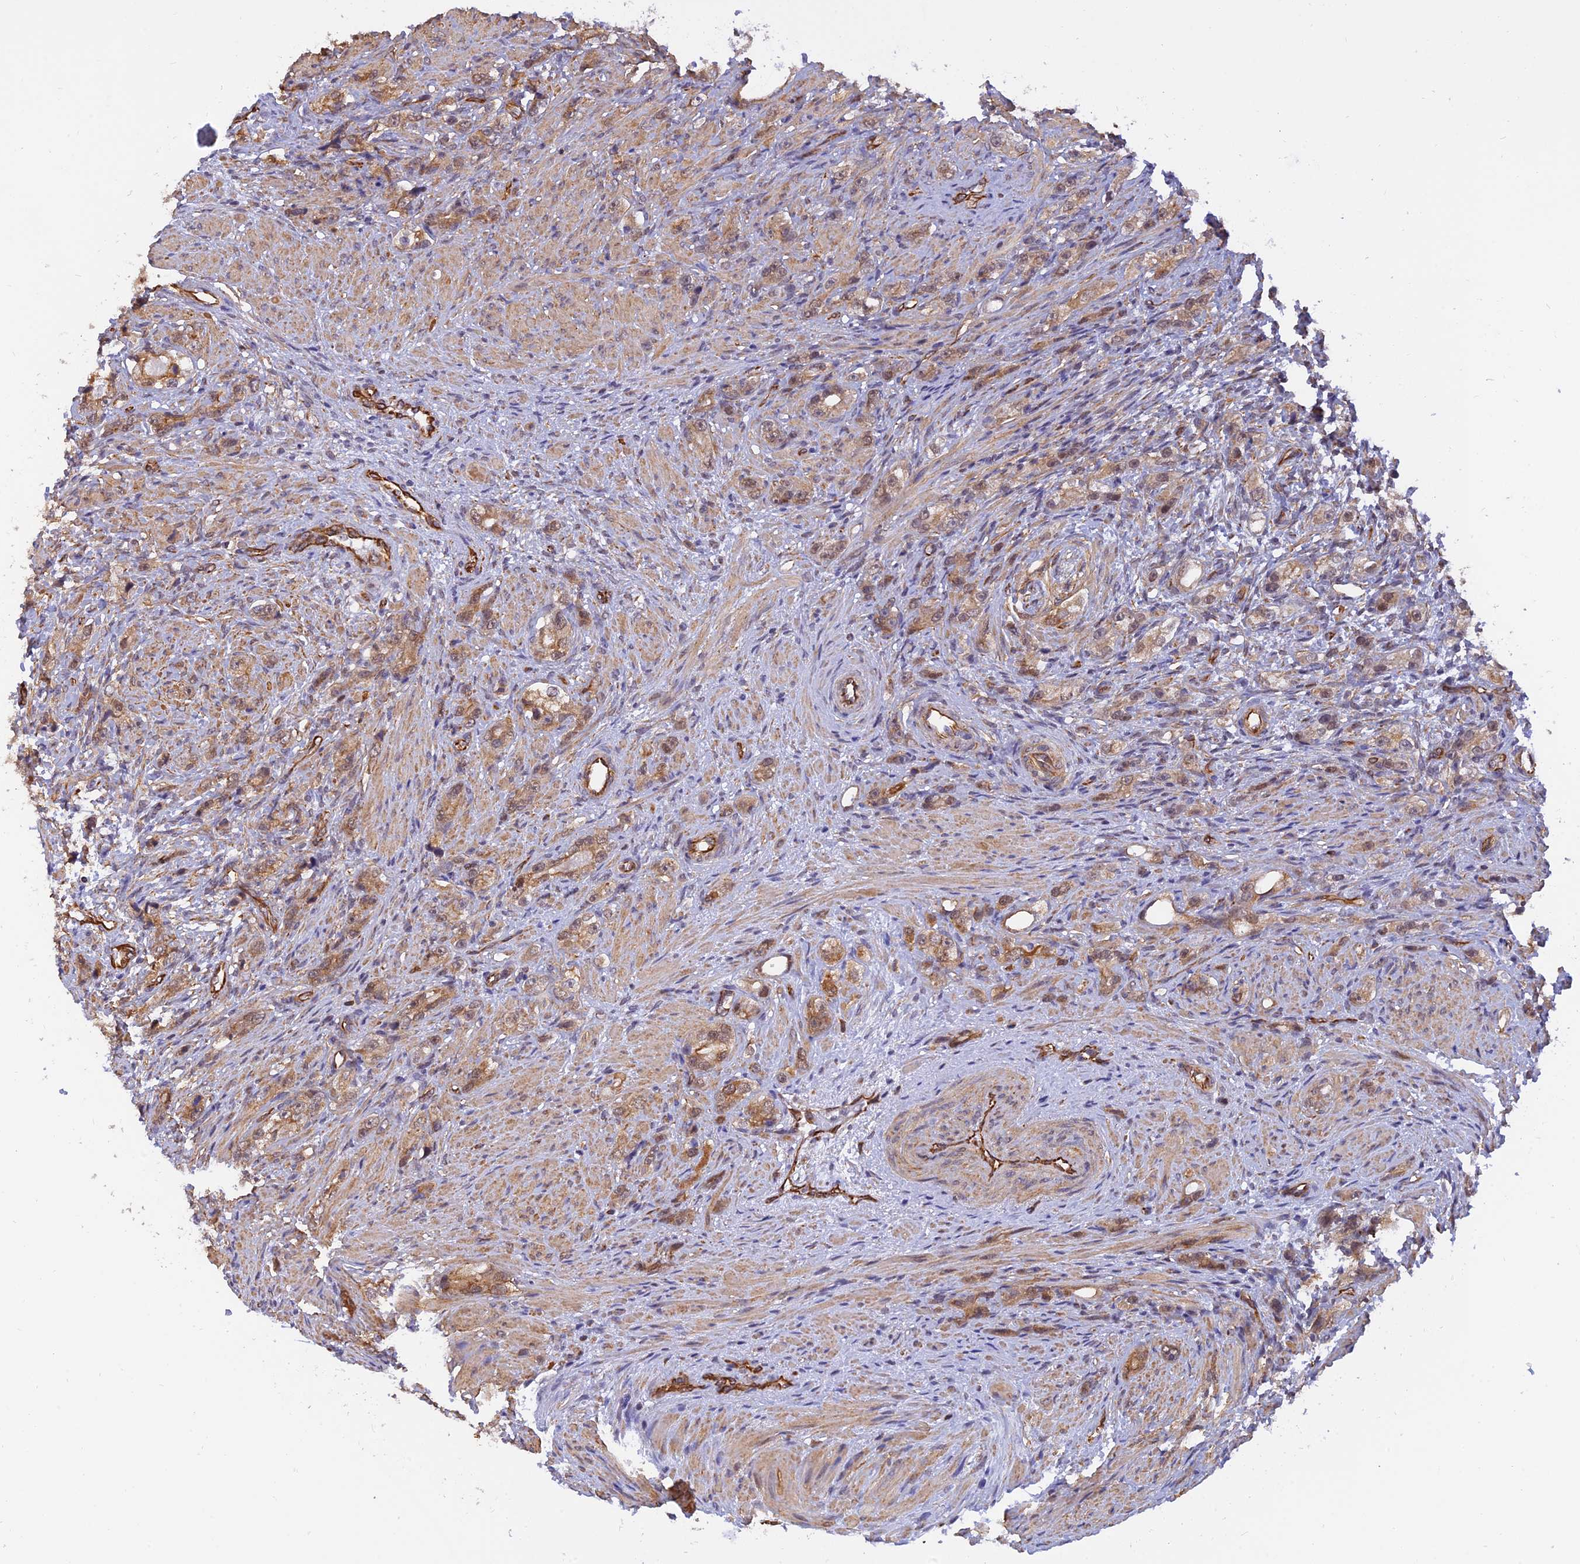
{"staining": {"intensity": "moderate", "quantity": ">75%", "location": "cytoplasmic/membranous,nuclear"}, "tissue": "prostate cancer", "cell_type": "Tumor cells", "image_type": "cancer", "snomed": [{"axis": "morphology", "description": "Adenocarcinoma, High grade"}, {"axis": "topography", "description": "Prostate"}], "caption": "Brown immunohistochemical staining in human high-grade adenocarcinoma (prostate) displays moderate cytoplasmic/membranous and nuclear staining in approximately >75% of tumor cells. (DAB IHC, brown staining for protein, blue staining for nuclei).", "gene": "PAGR1", "patient": {"sex": "male", "age": 63}}